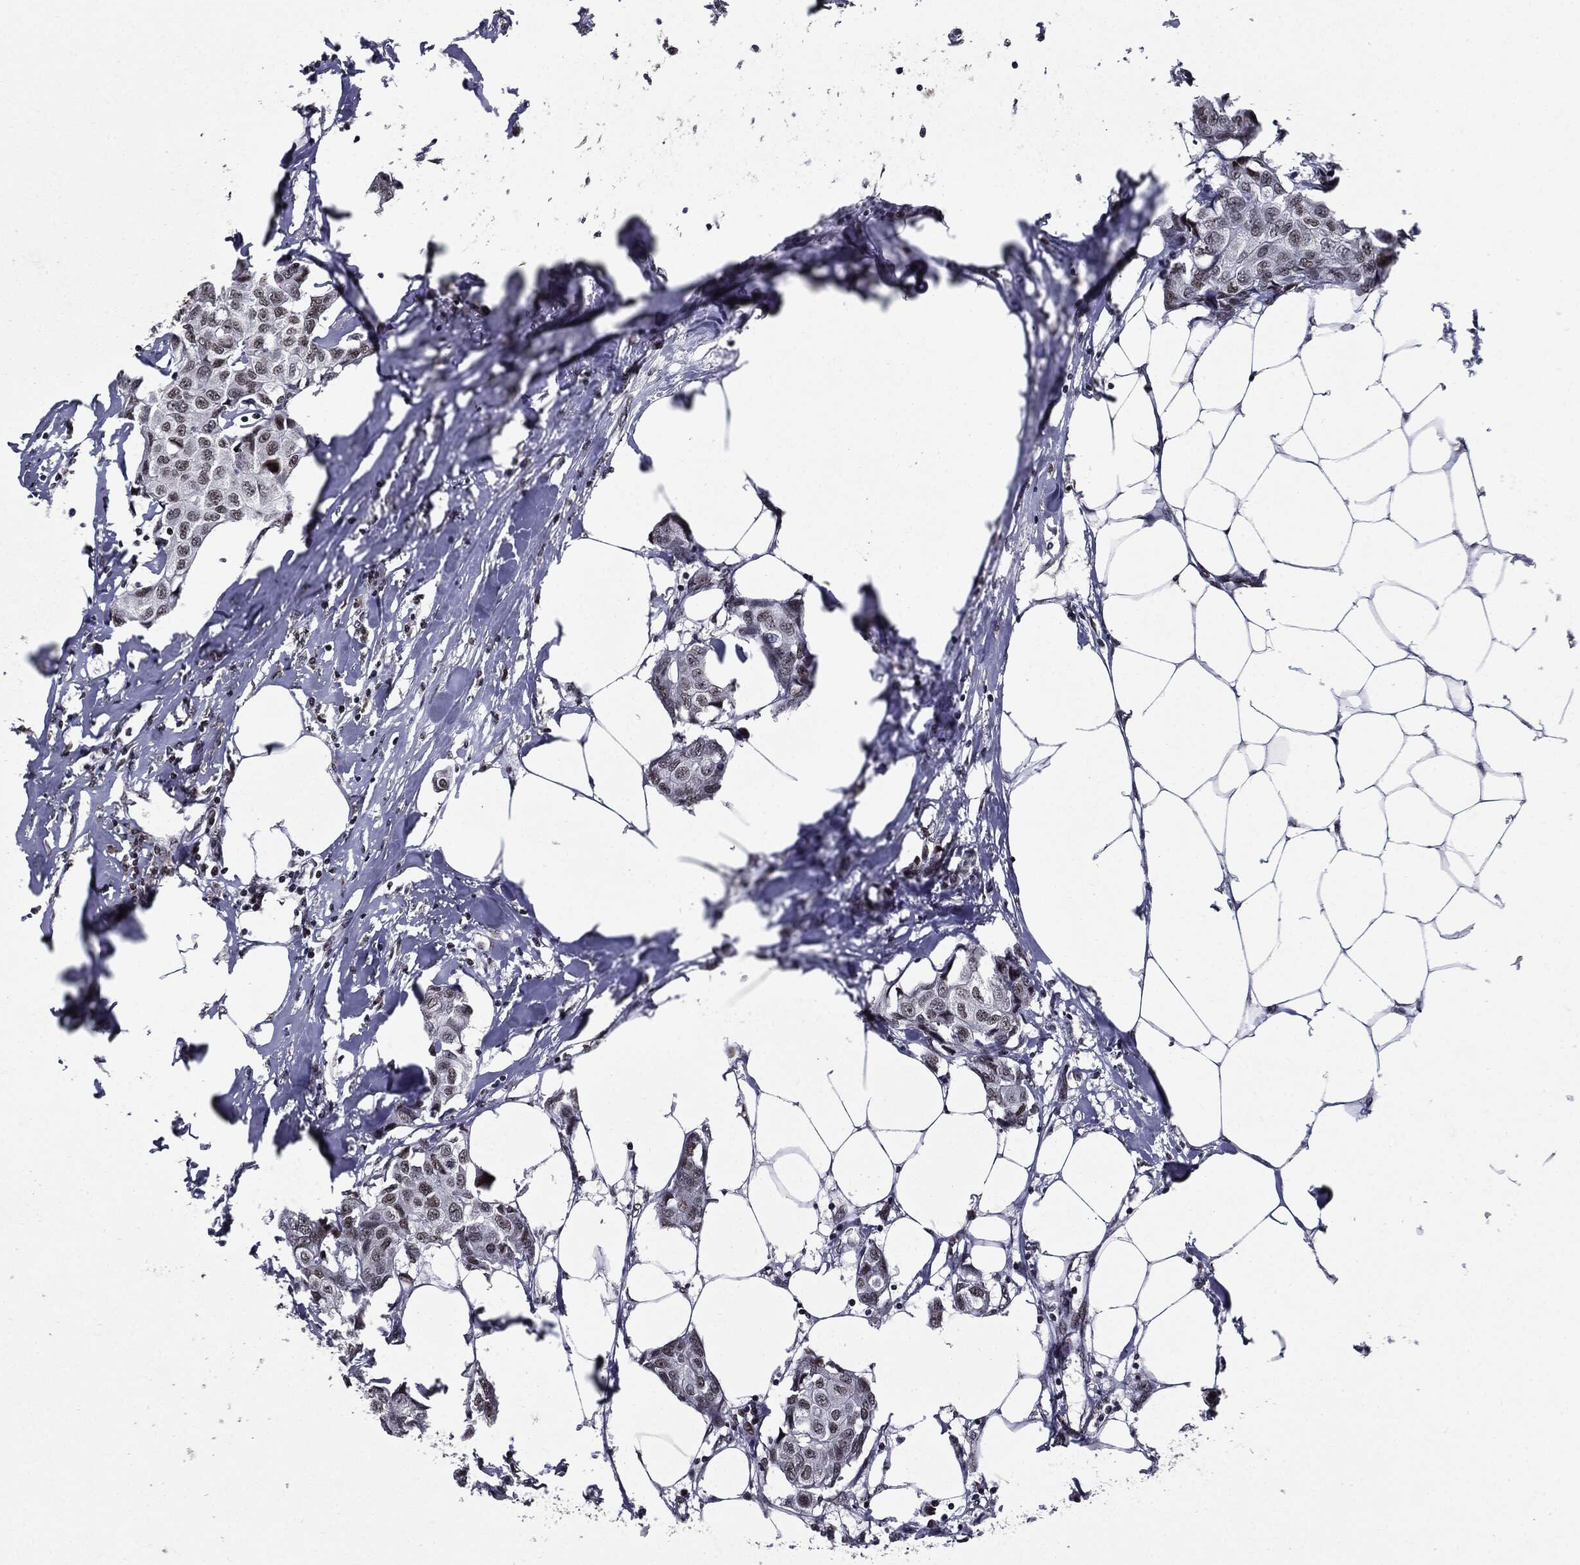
{"staining": {"intensity": "negative", "quantity": "none", "location": "none"}, "tissue": "breast cancer", "cell_type": "Tumor cells", "image_type": "cancer", "snomed": [{"axis": "morphology", "description": "Duct carcinoma"}, {"axis": "topography", "description": "Breast"}], "caption": "High magnification brightfield microscopy of intraductal carcinoma (breast) stained with DAB (3,3'-diaminobenzidine) (brown) and counterstained with hematoxylin (blue): tumor cells show no significant positivity.", "gene": "ZFP91", "patient": {"sex": "female", "age": 80}}